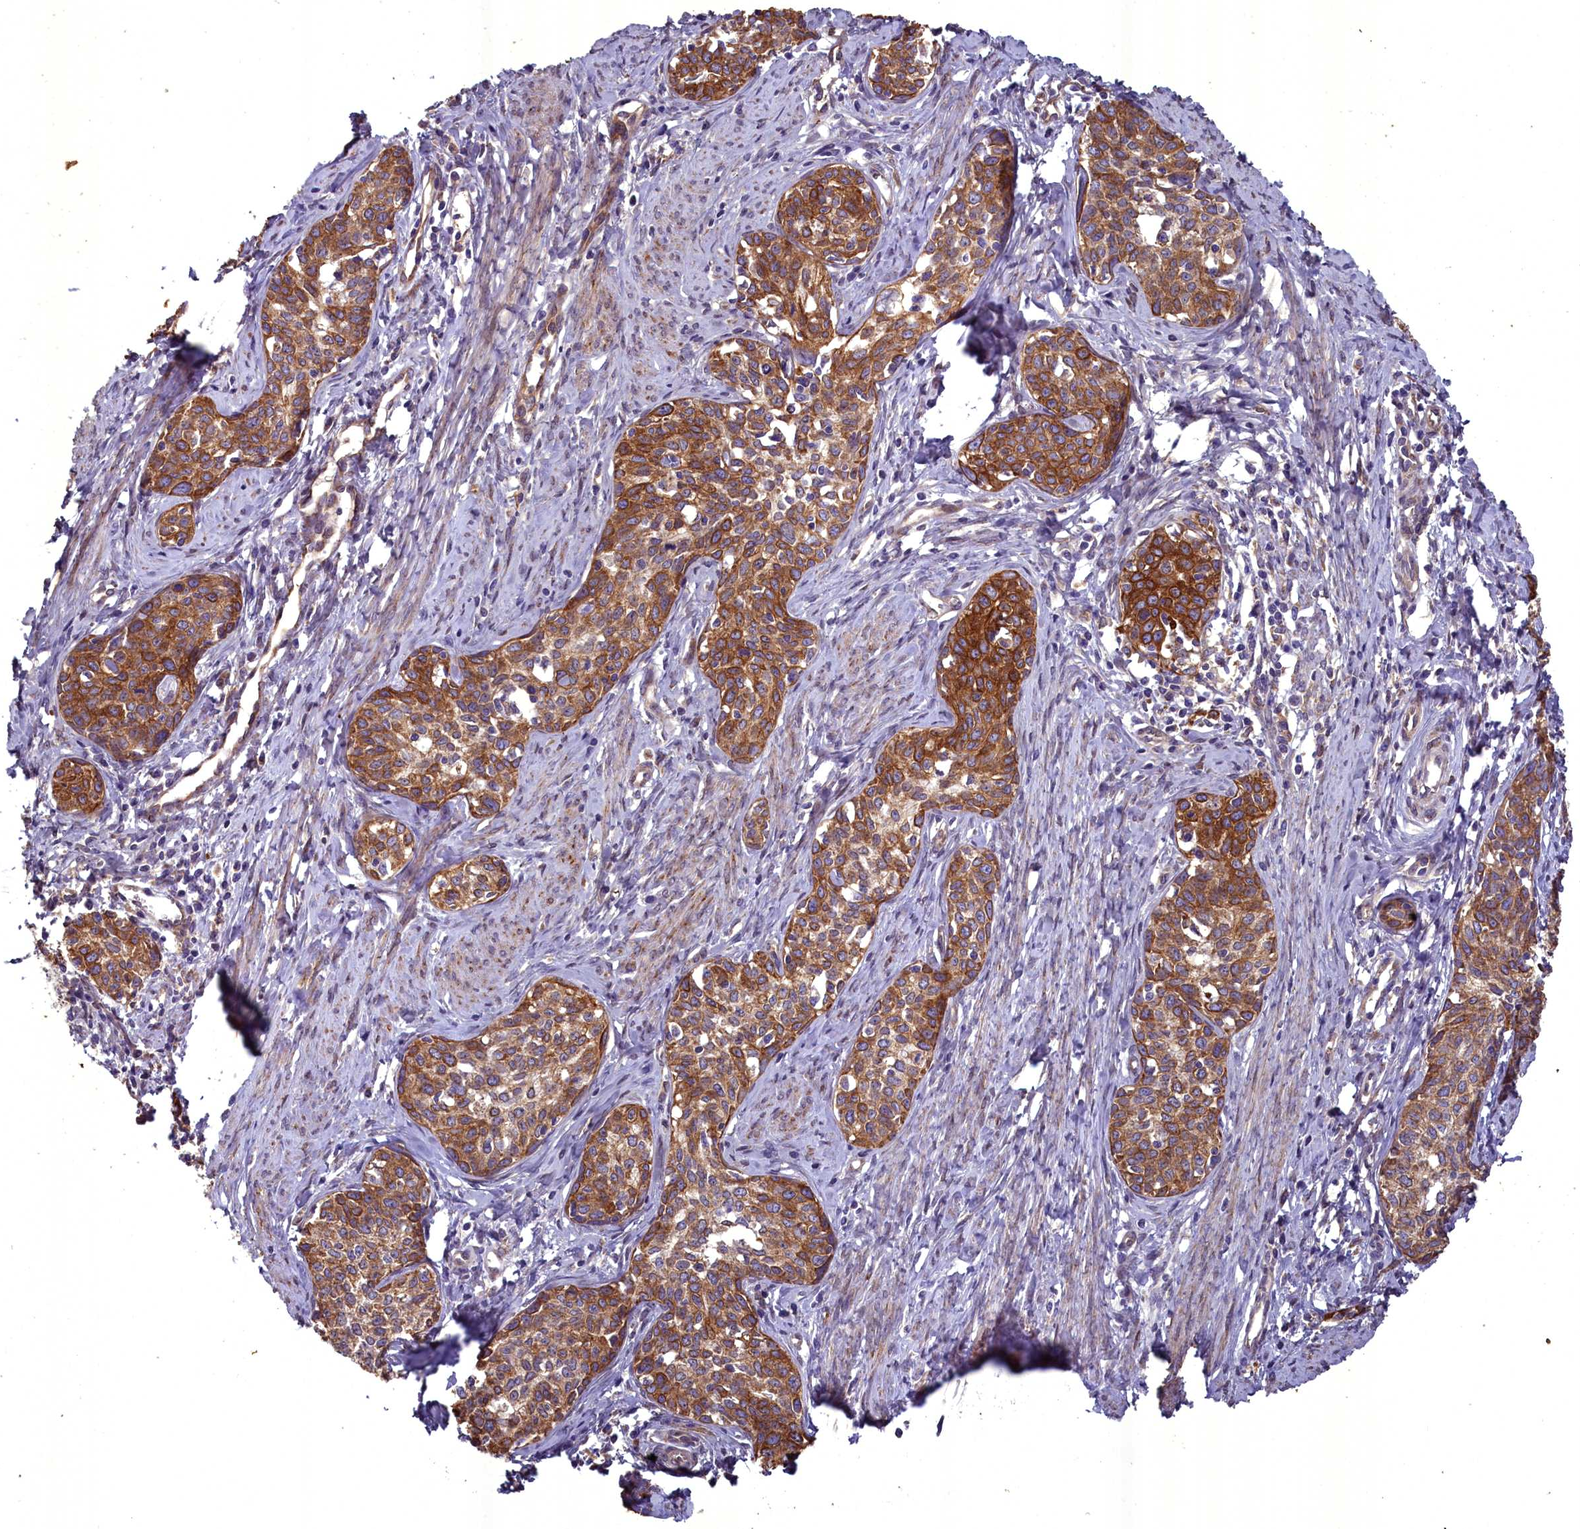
{"staining": {"intensity": "strong", "quantity": ">75%", "location": "cytoplasmic/membranous"}, "tissue": "cervical cancer", "cell_type": "Tumor cells", "image_type": "cancer", "snomed": [{"axis": "morphology", "description": "Squamous cell carcinoma, NOS"}, {"axis": "topography", "description": "Cervix"}], "caption": "IHC histopathology image of cervical cancer stained for a protein (brown), which displays high levels of strong cytoplasmic/membranous staining in about >75% of tumor cells.", "gene": "ACAD8", "patient": {"sex": "female", "age": 52}}